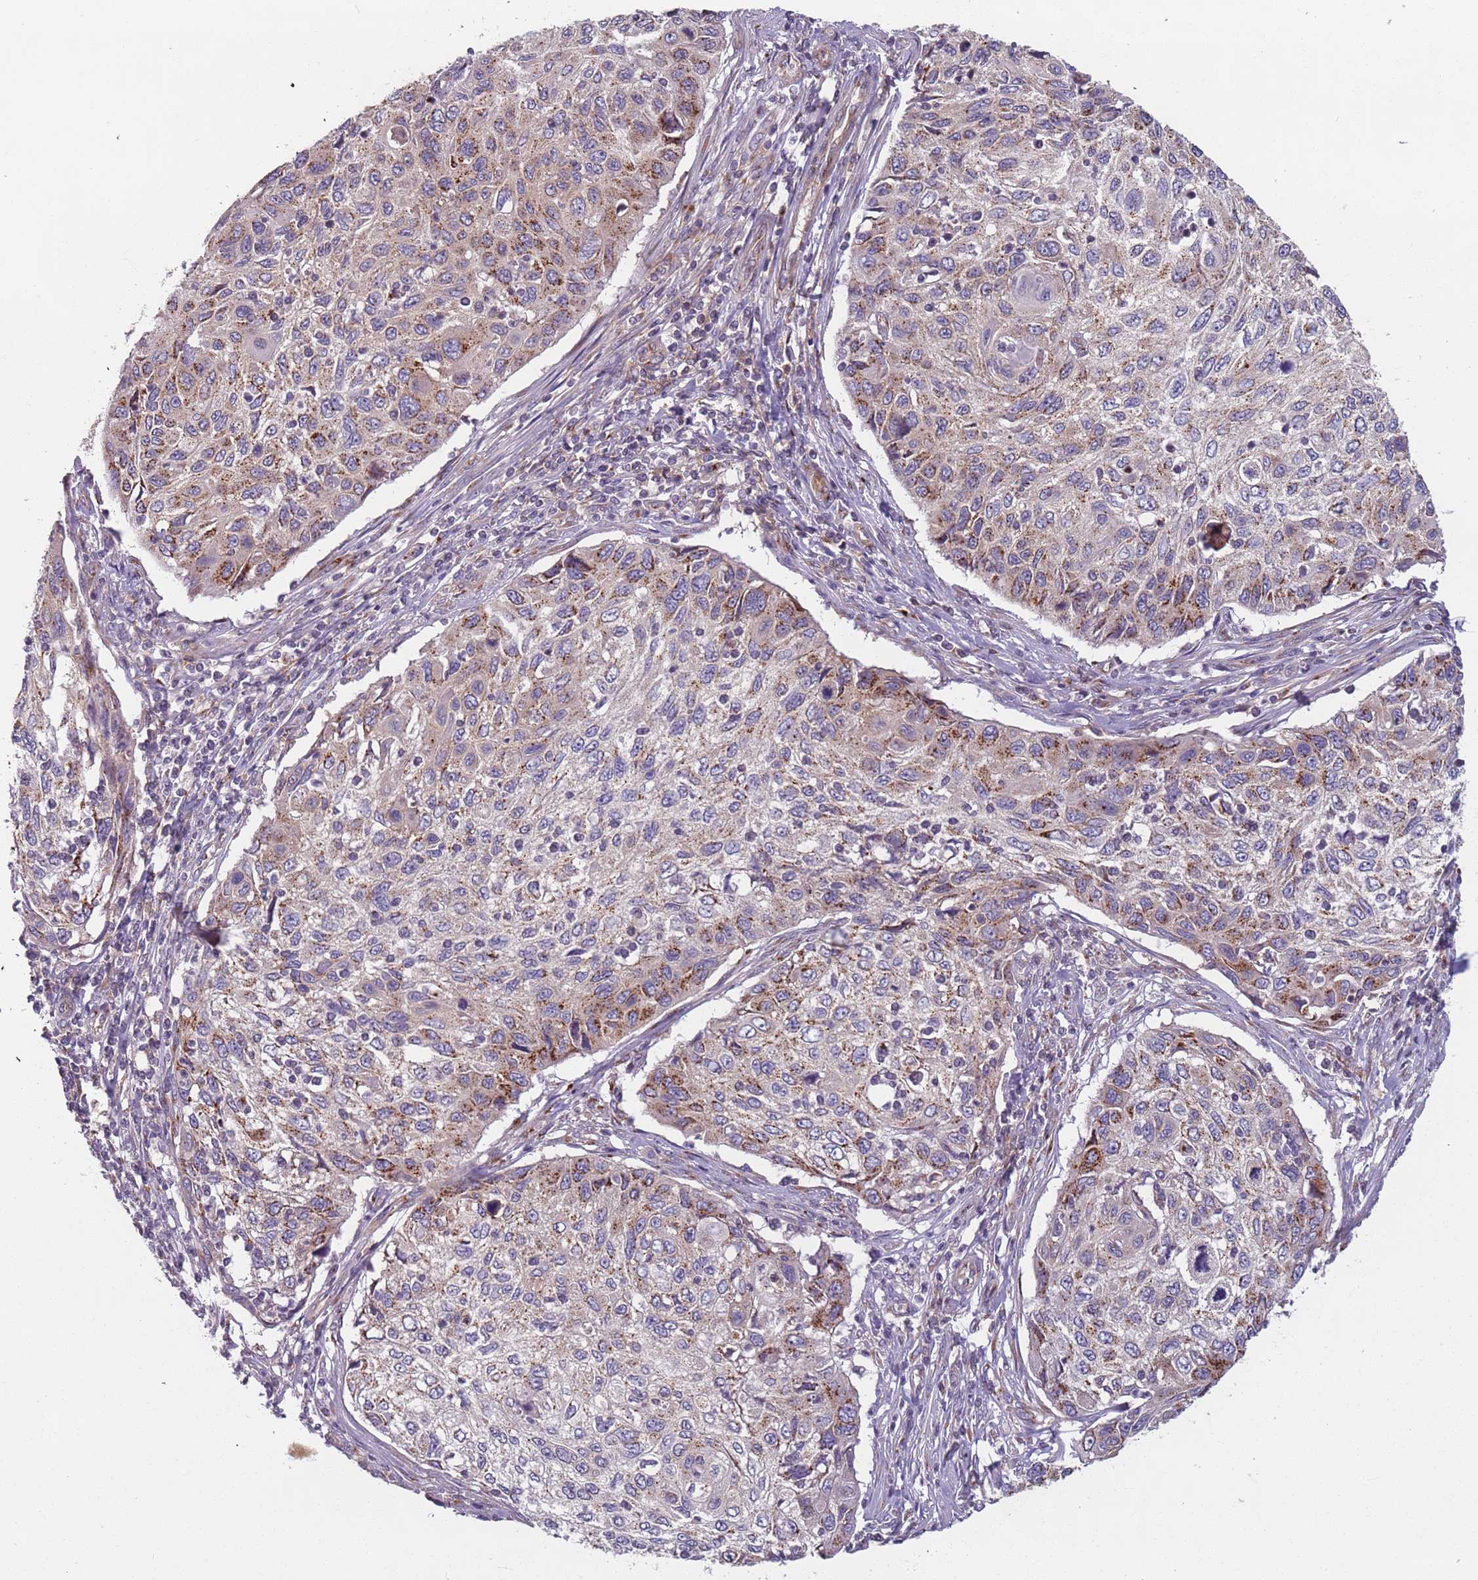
{"staining": {"intensity": "strong", "quantity": "<25%", "location": "cytoplasmic/membranous"}, "tissue": "cervical cancer", "cell_type": "Tumor cells", "image_type": "cancer", "snomed": [{"axis": "morphology", "description": "Squamous cell carcinoma, NOS"}, {"axis": "topography", "description": "Cervix"}], "caption": "Immunohistochemistry (DAB (3,3'-diaminobenzidine)) staining of squamous cell carcinoma (cervical) exhibits strong cytoplasmic/membranous protein staining in about <25% of tumor cells.", "gene": "AKTIP", "patient": {"sex": "female", "age": 70}}